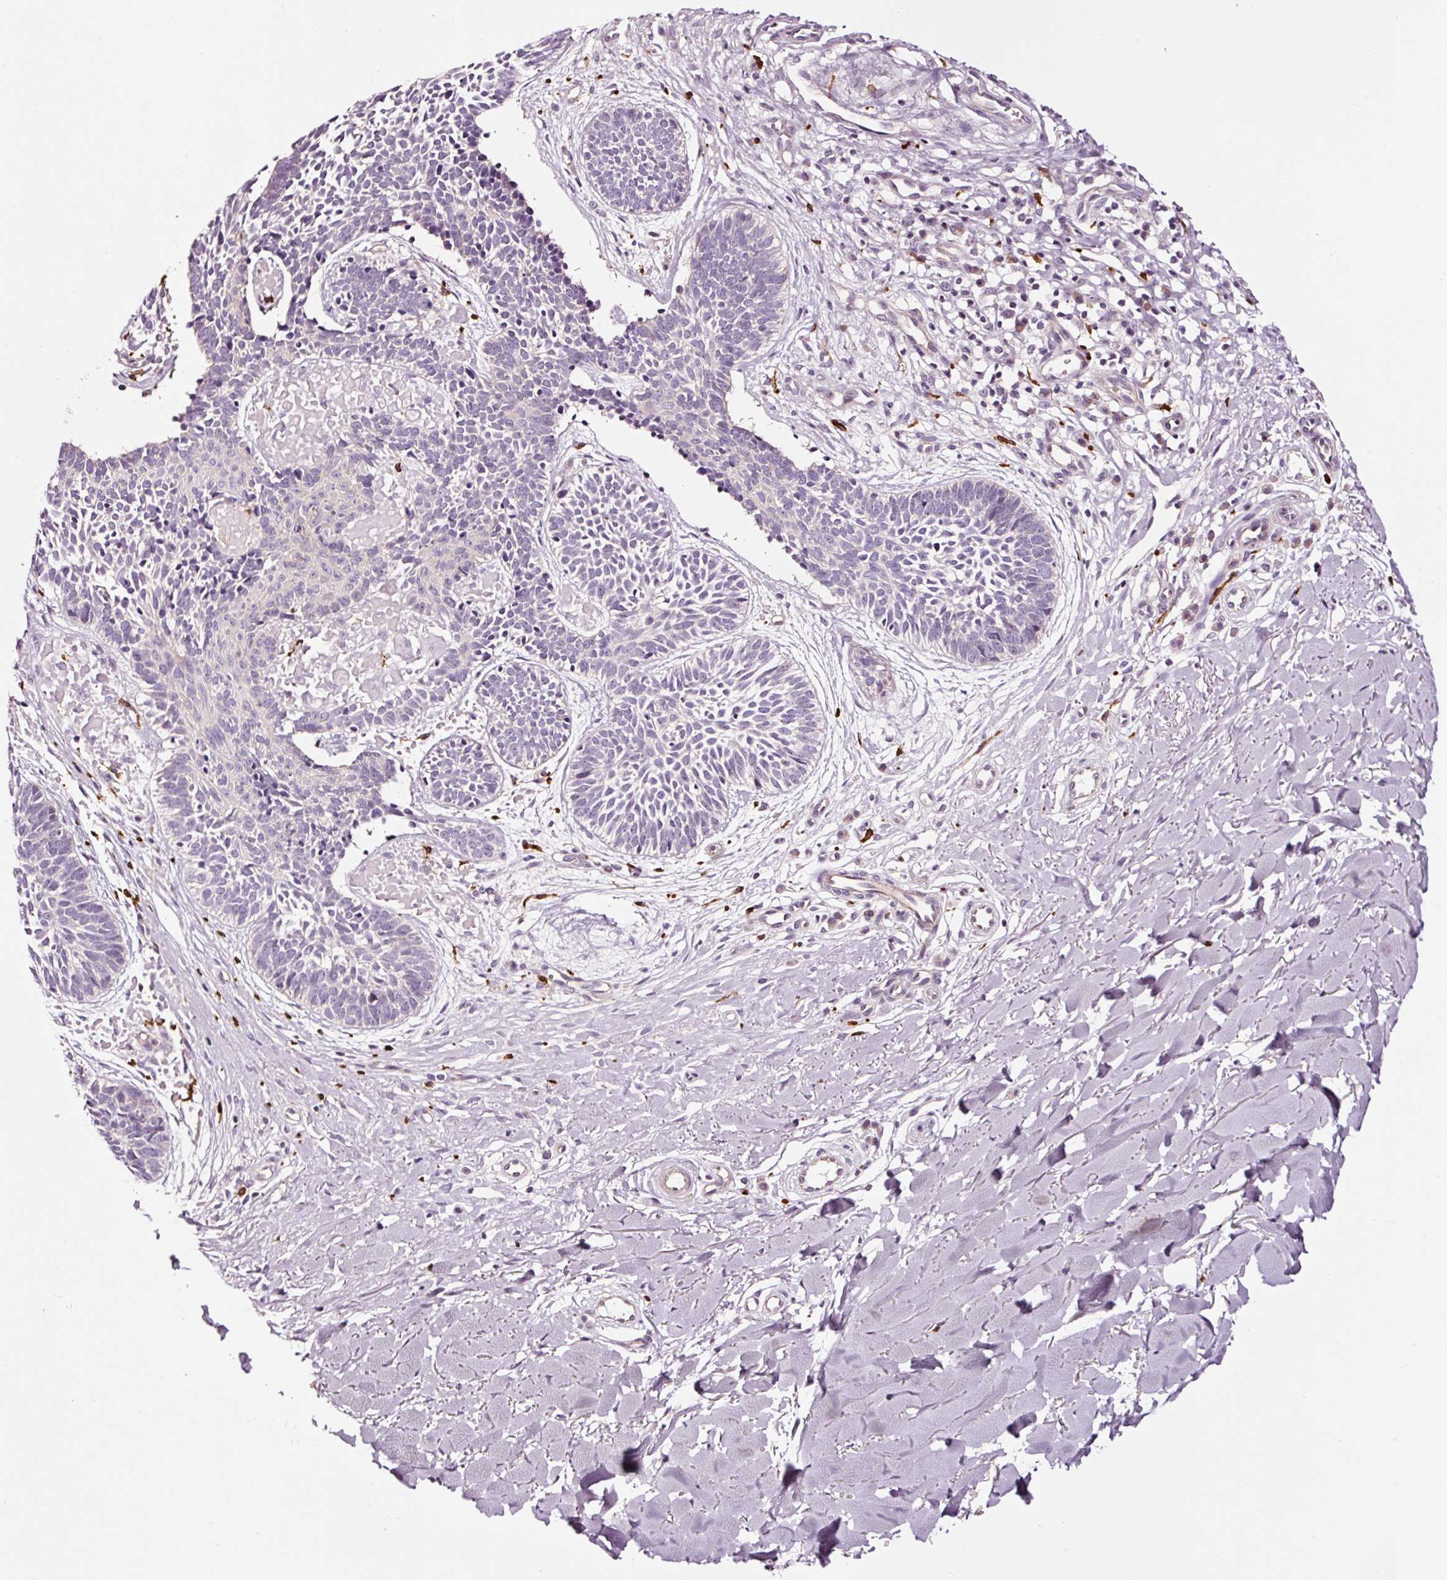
{"staining": {"intensity": "negative", "quantity": "none", "location": "none"}, "tissue": "skin cancer", "cell_type": "Tumor cells", "image_type": "cancer", "snomed": [{"axis": "morphology", "description": "Basal cell carcinoma"}, {"axis": "topography", "description": "Skin"}], "caption": "A photomicrograph of basal cell carcinoma (skin) stained for a protein shows no brown staining in tumor cells.", "gene": "UTP14A", "patient": {"sex": "male", "age": 49}}